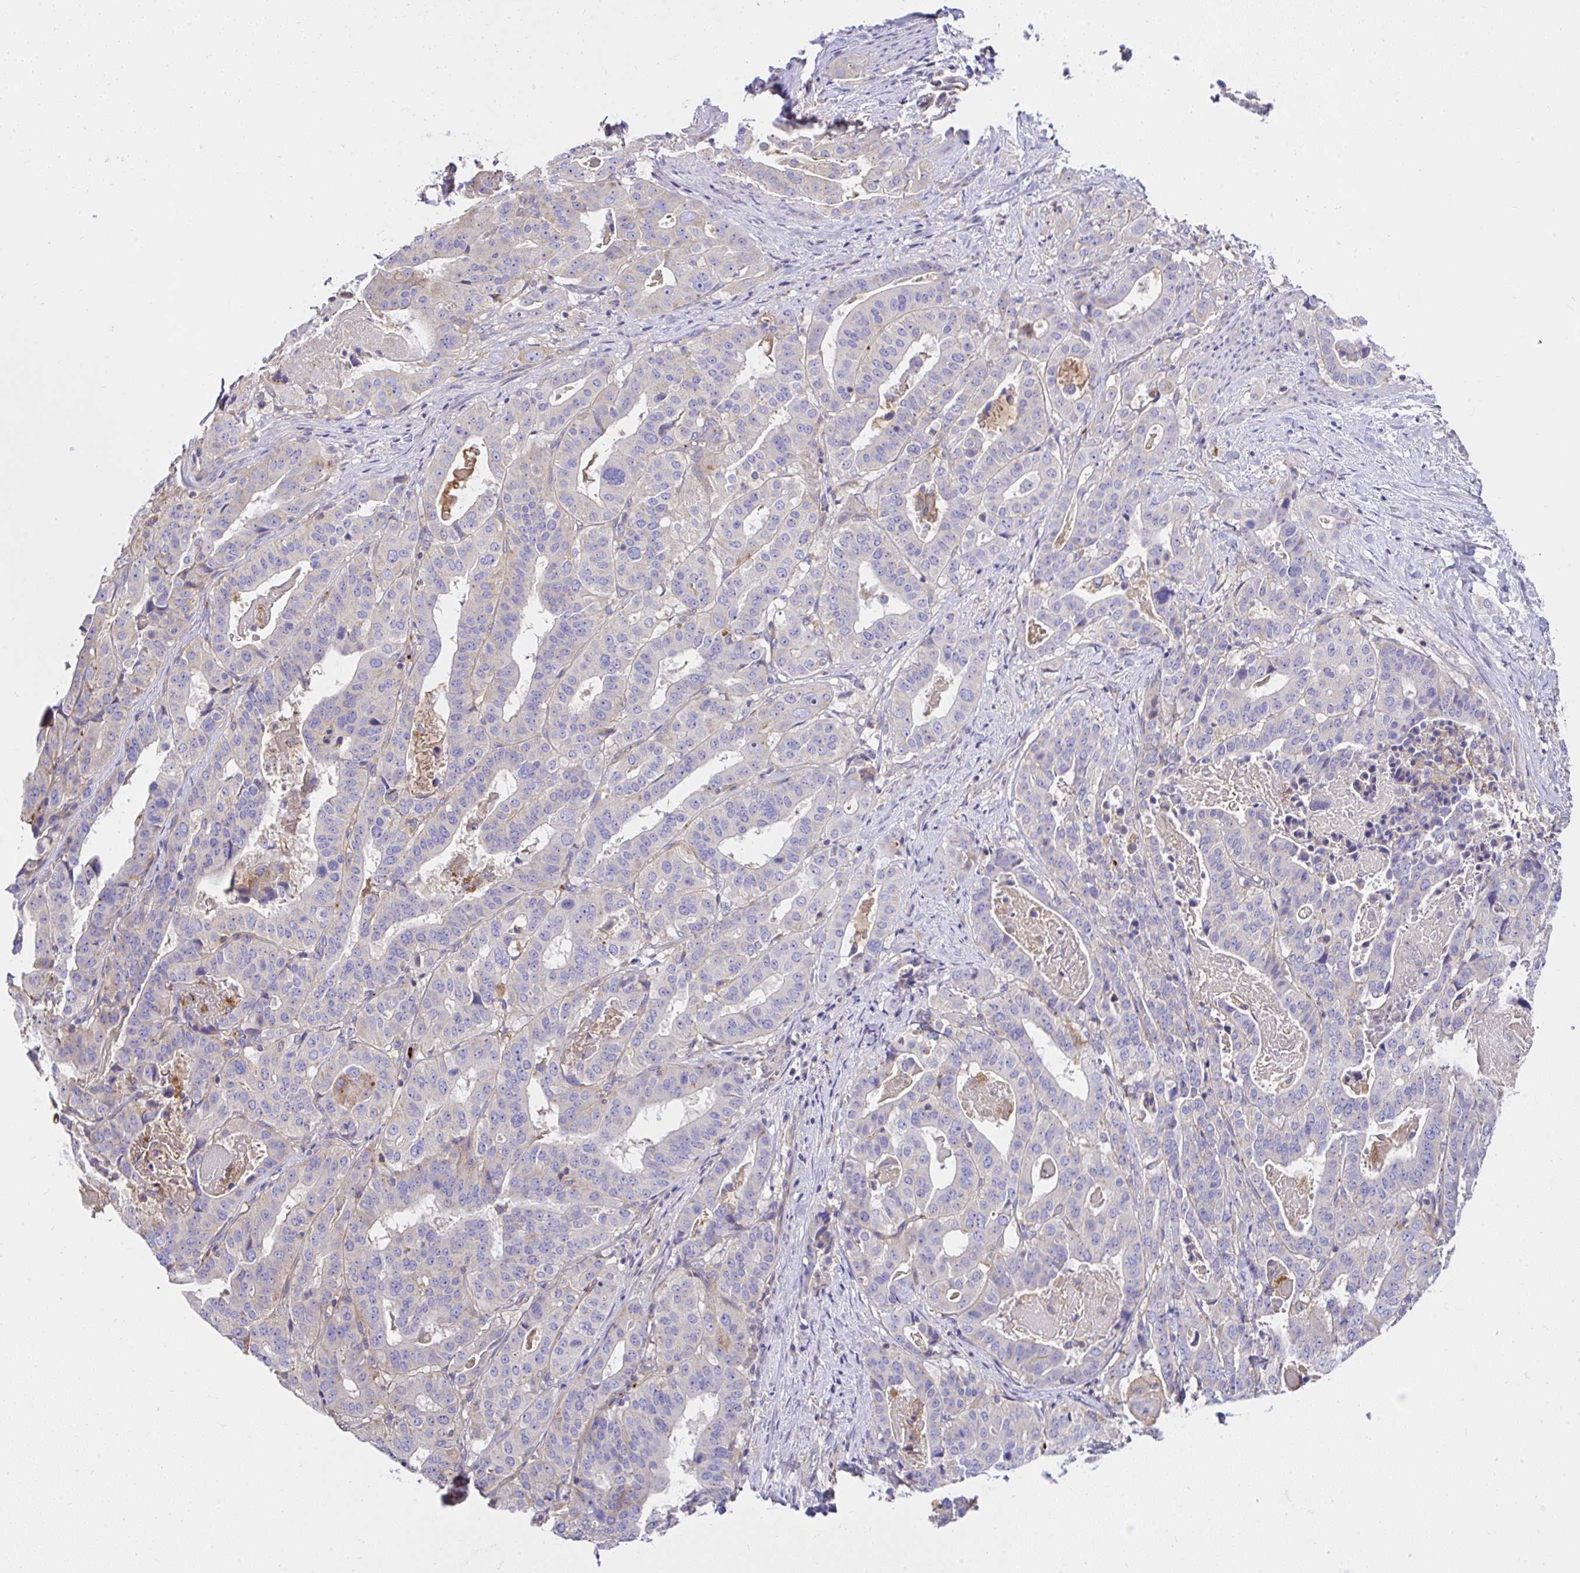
{"staining": {"intensity": "weak", "quantity": "<25%", "location": "cytoplasmic/membranous"}, "tissue": "stomach cancer", "cell_type": "Tumor cells", "image_type": "cancer", "snomed": [{"axis": "morphology", "description": "Adenocarcinoma, NOS"}, {"axis": "topography", "description": "Stomach"}], "caption": "Stomach adenocarcinoma was stained to show a protein in brown. There is no significant staining in tumor cells. The staining was performed using DAB (3,3'-diaminobenzidine) to visualize the protein expression in brown, while the nuclei were stained in blue with hematoxylin (Magnification: 20x).", "gene": "CCDC142", "patient": {"sex": "male", "age": 48}}